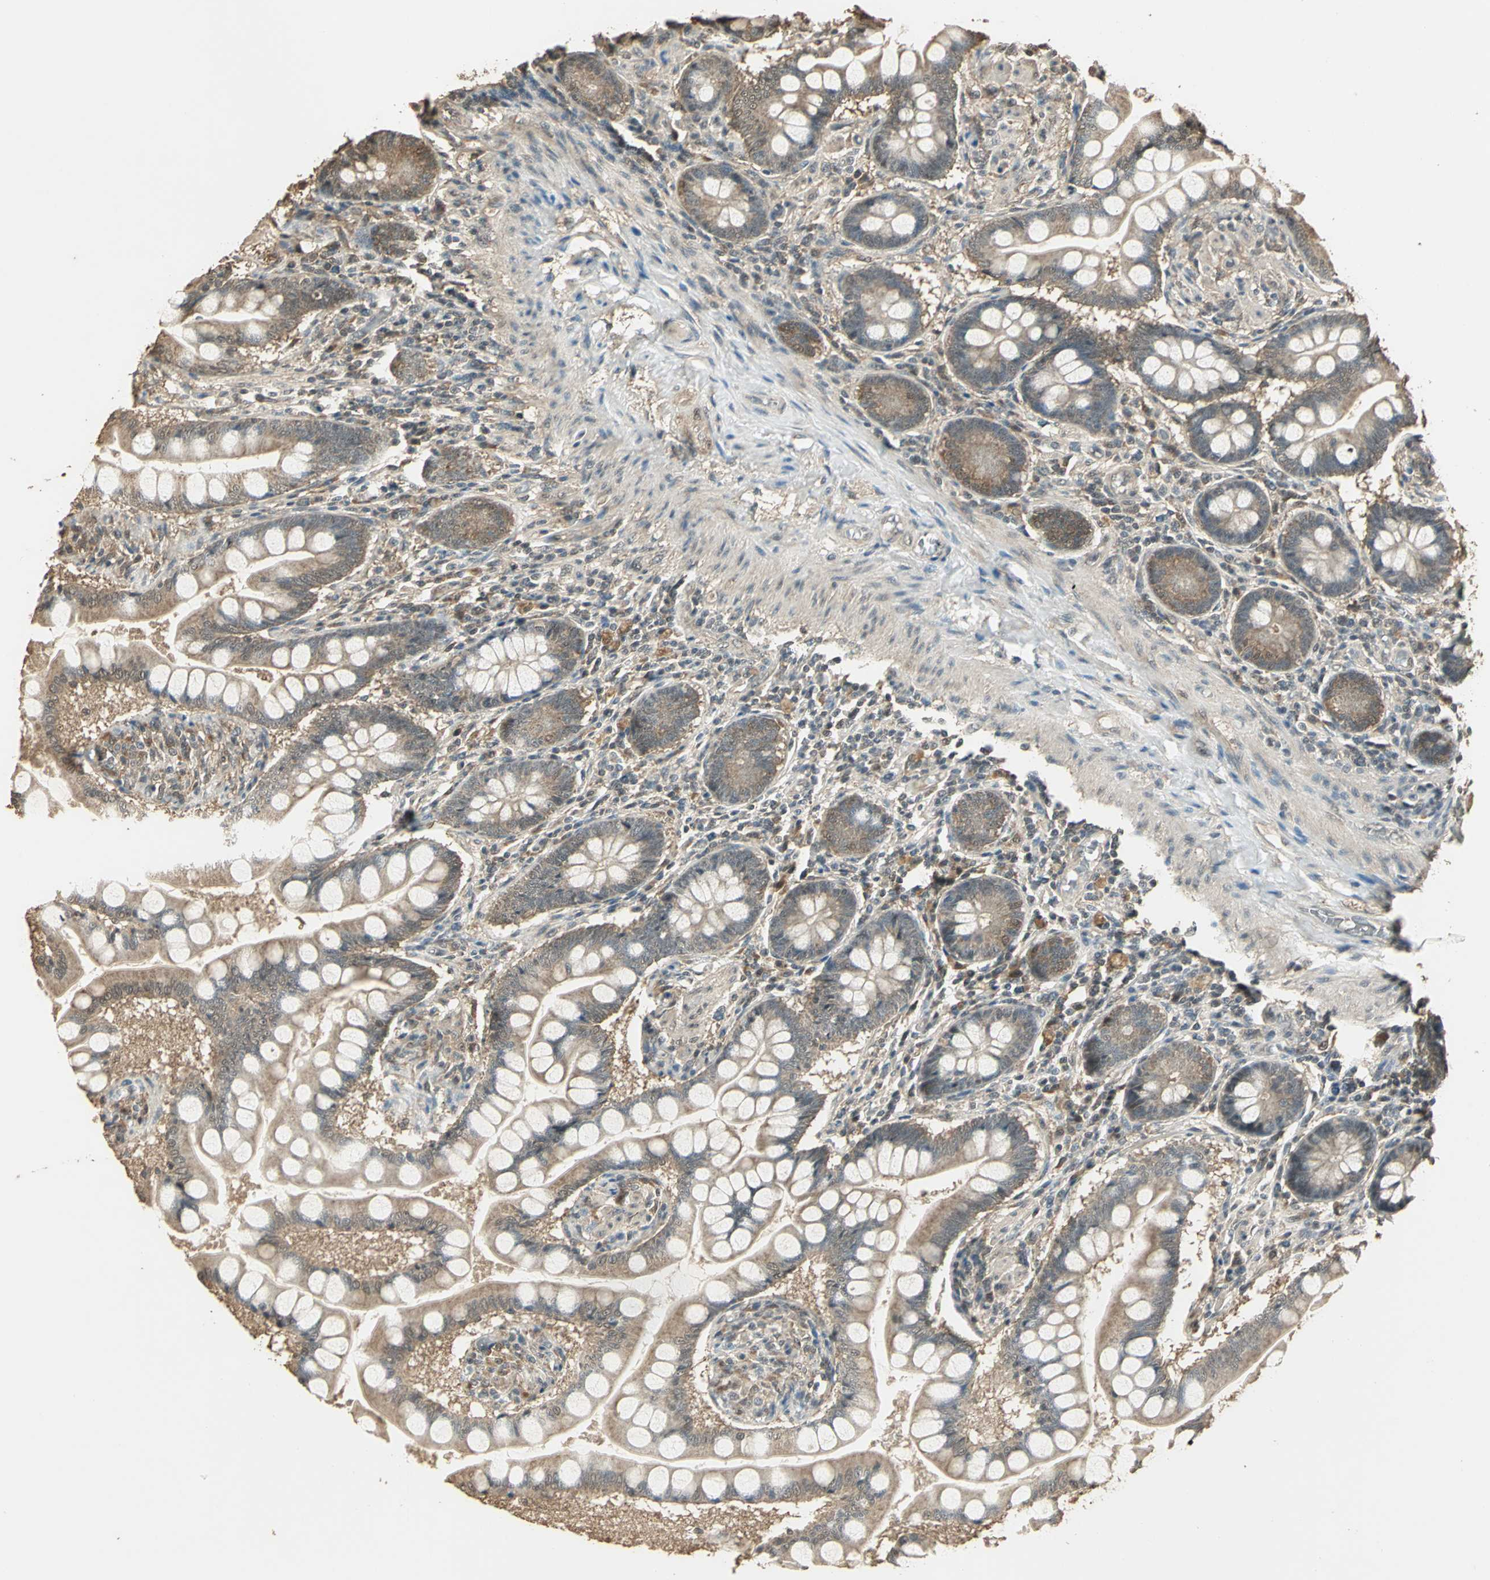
{"staining": {"intensity": "moderate", "quantity": ">75%", "location": "cytoplasmic/membranous"}, "tissue": "small intestine", "cell_type": "Glandular cells", "image_type": "normal", "snomed": [{"axis": "morphology", "description": "Normal tissue, NOS"}, {"axis": "topography", "description": "Small intestine"}], "caption": "Glandular cells reveal medium levels of moderate cytoplasmic/membranous expression in about >75% of cells in benign small intestine.", "gene": "UCHL5", "patient": {"sex": "male", "age": 41}}